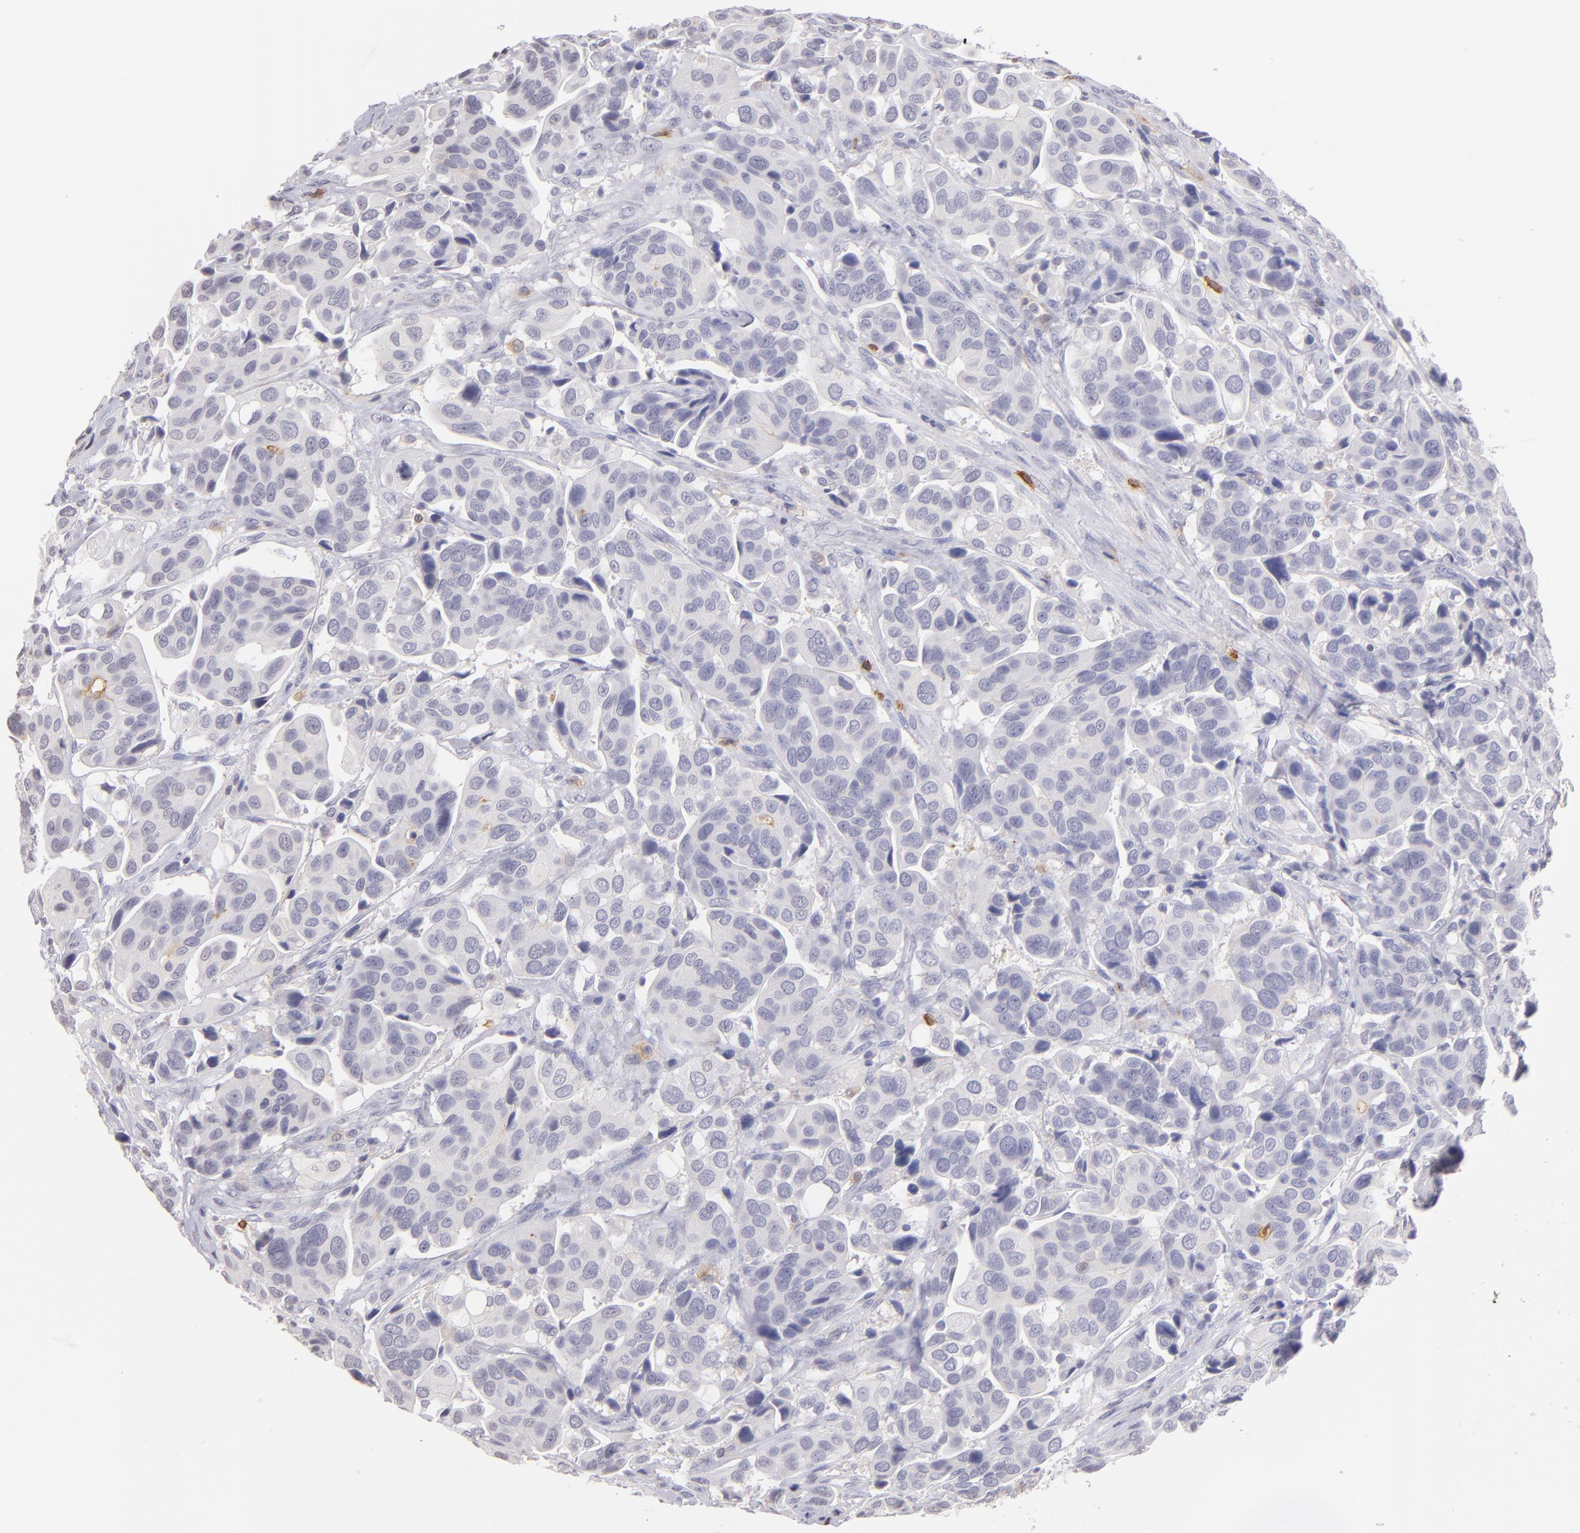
{"staining": {"intensity": "negative", "quantity": "none", "location": "none"}, "tissue": "urothelial cancer", "cell_type": "Tumor cells", "image_type": "cancer", "snomed": [{"axis": "morphology", "description": "Adenocarcinoma, NOS"}, {"axis": "topography", "description": "Urinary bladder"}], "caption": "This is an IHC micrograph of human urothelial cancer. There is no expression in tumor cells.", "gene": "IL2RA", "patient": {"sex": "male", "age": 61}}